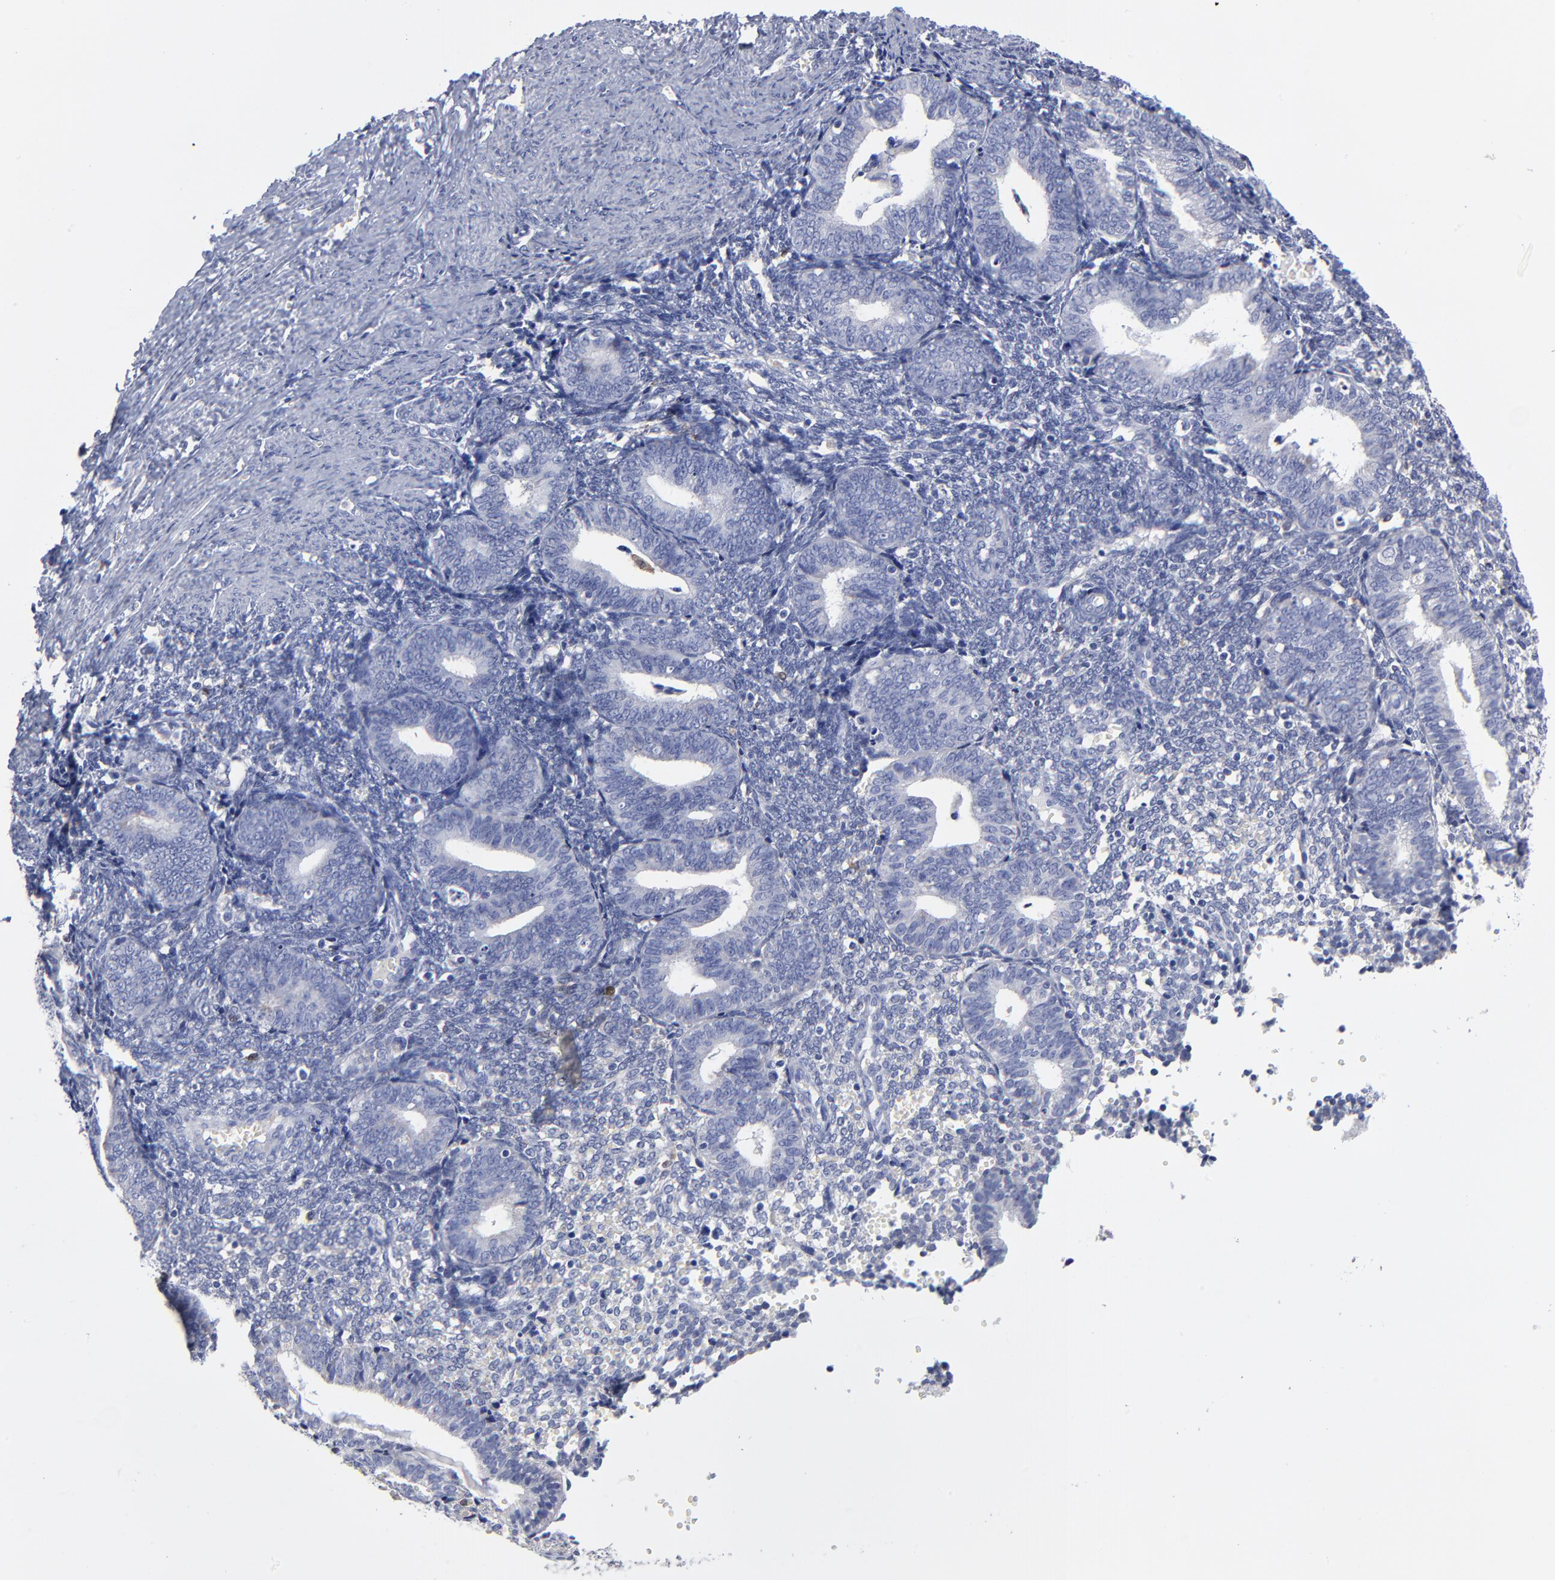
{"staining": {"intensity": "negative", "quantity": "none", "location": "none"}, "tissue": "endometrium", "cell_type": "Cells in endometrial stroma", "image_type": "normal", "snomed": [{"axis": "morphology", "description": "Normal tissue, NOS"}, {"axis": "topography", "description": "Endometrium"}], "caption": "Cells in endometrial stroma show no significant positivity in benign endometrium.", "gene": "PTP4A1", "patient": {"sex": "female", "age": 61}}